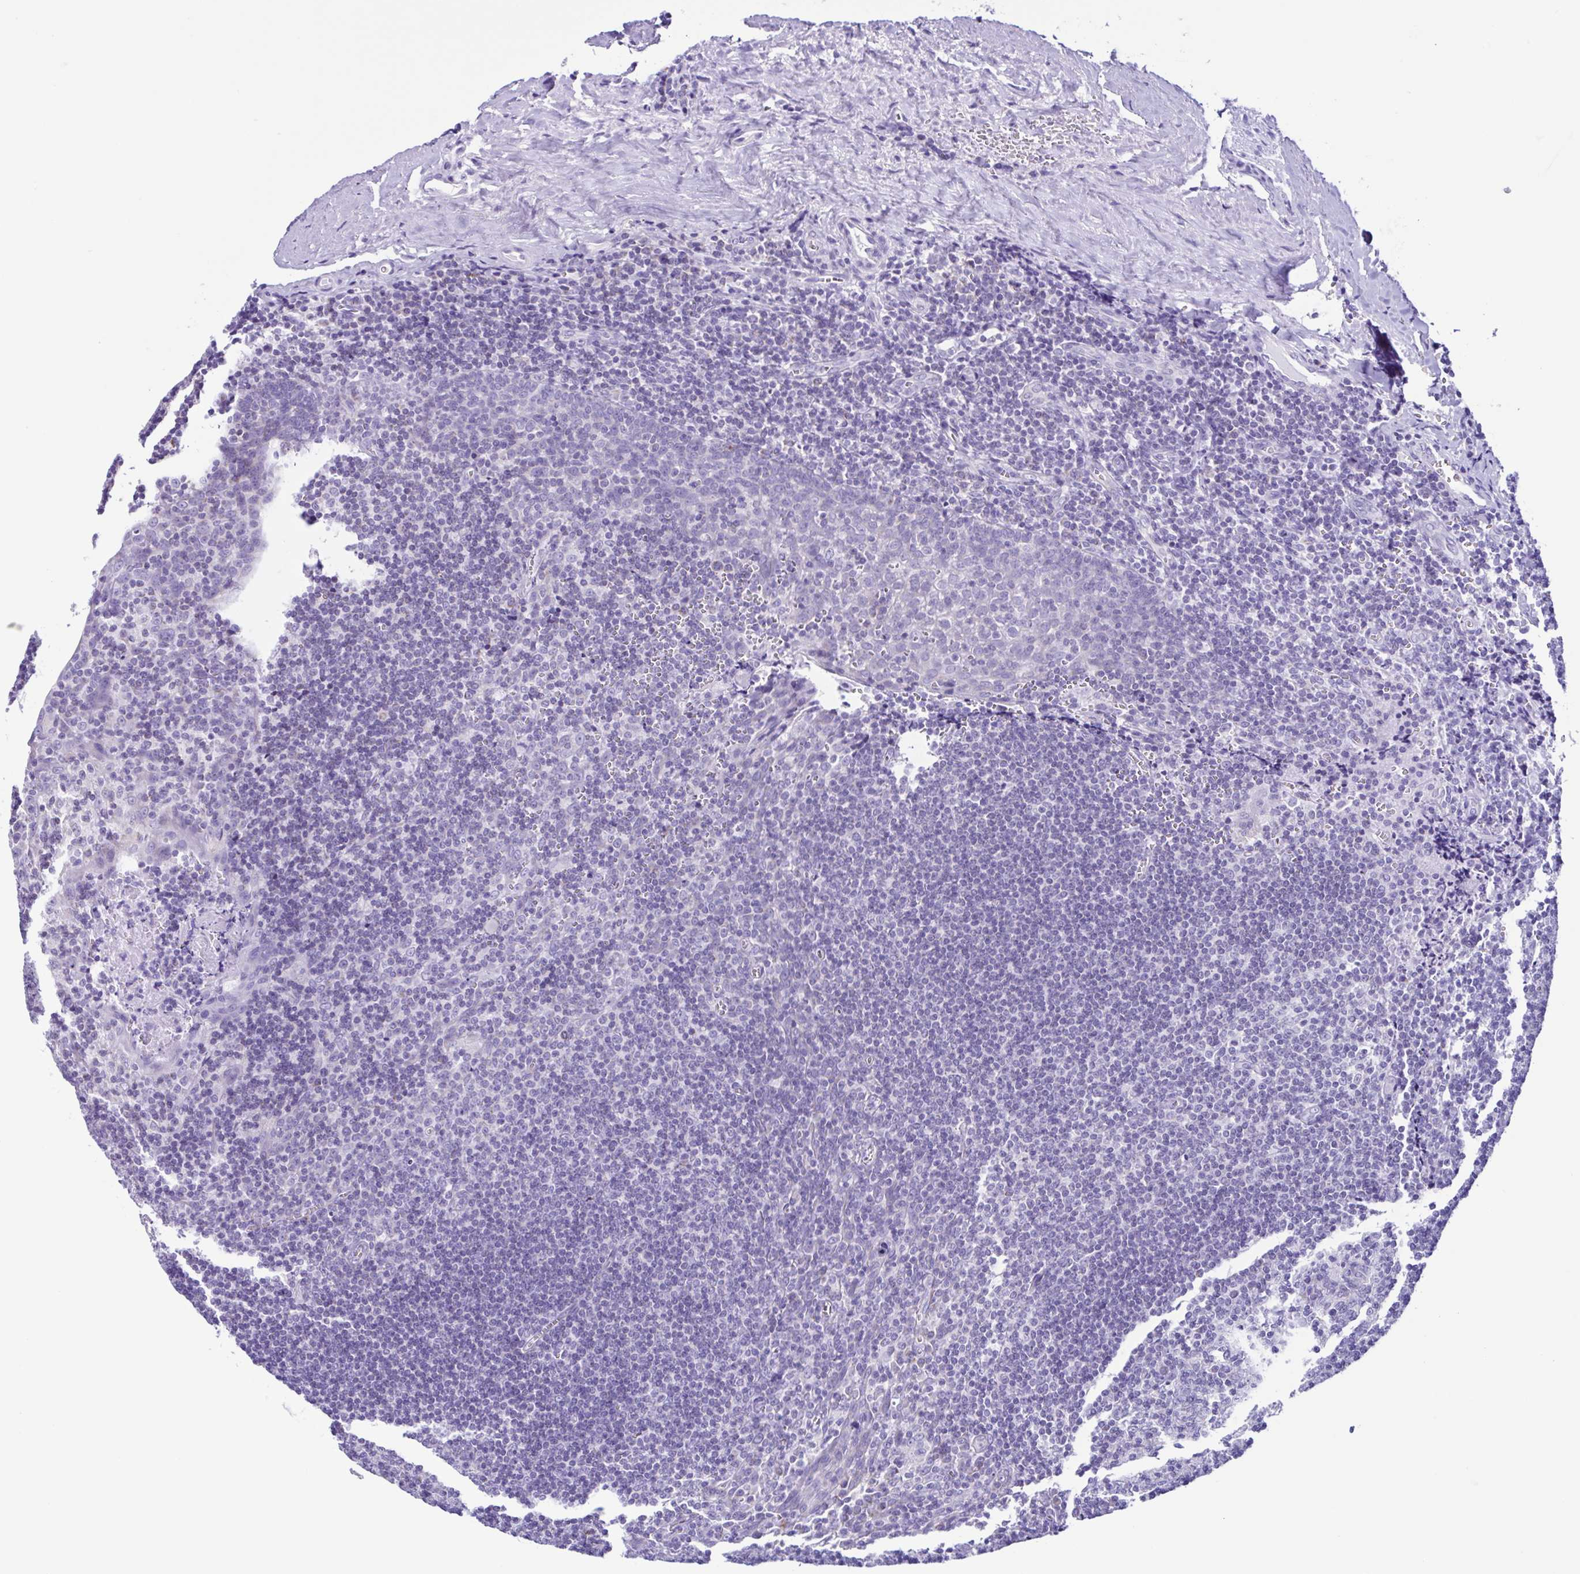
{"staining": {"intensity": "negative", "quantity": "none", "location": "none"}, "tissue": "tonsil", "cell_type": "Germinal center cells", "image_type": "normal", "snomed": [{"axis": "morphology", "description": "Normal tissue, NOS"}, {"axis": "morphology", "description": "Inflammation, NOS"}, {"axis": "topography", "description": "Tonsil"}], "caption": "This photomicrograph is of unremarkable tonsil stained with immunohistochemistry to label a protein in brown with the nuclei are counter-stained blue. There is no staining in germinal center cells.", "gene": "ACTRT3", "patient": {"sex": "female", "age": 31}}